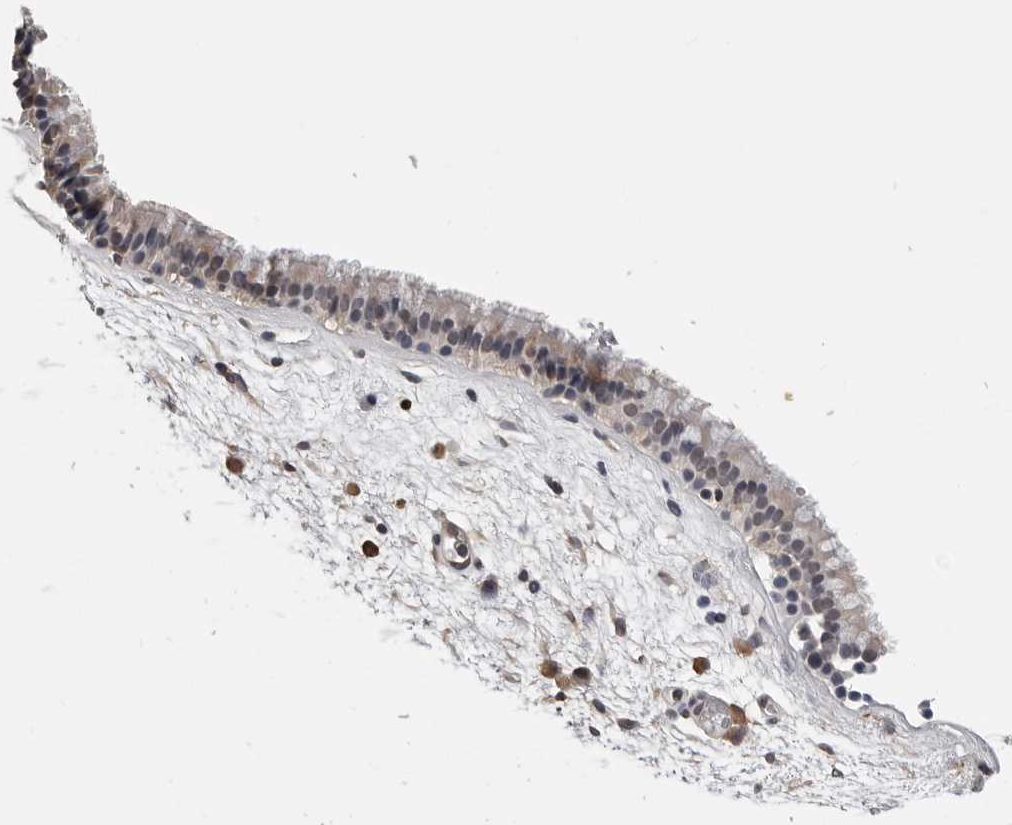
{"staining": {"intensity": "weak", "quantity": "<25%", "location": "cytoplasmic/membranous"}, "tissue": "nasopharynx", "cell_type": "Respiratory epithelial cells", "image_type": "normal", "snomed": [{"axis": "morphology", "description": "Normal tissue, NOS"}, {"axis": "morphology", "description": "Inflammation, NOS"}, {"axis": "topography", "description": "Nasopharynx"}], "caption": "High magnification brightfield microscopy of unremarkable nasopharynx stained with DAB (brown) and counterstained with hematoxylin (blue): respiratory epithelial cells show no significant expression.", "gene": "TRMT13", "patient": {"sex": "male", "age": 48}}